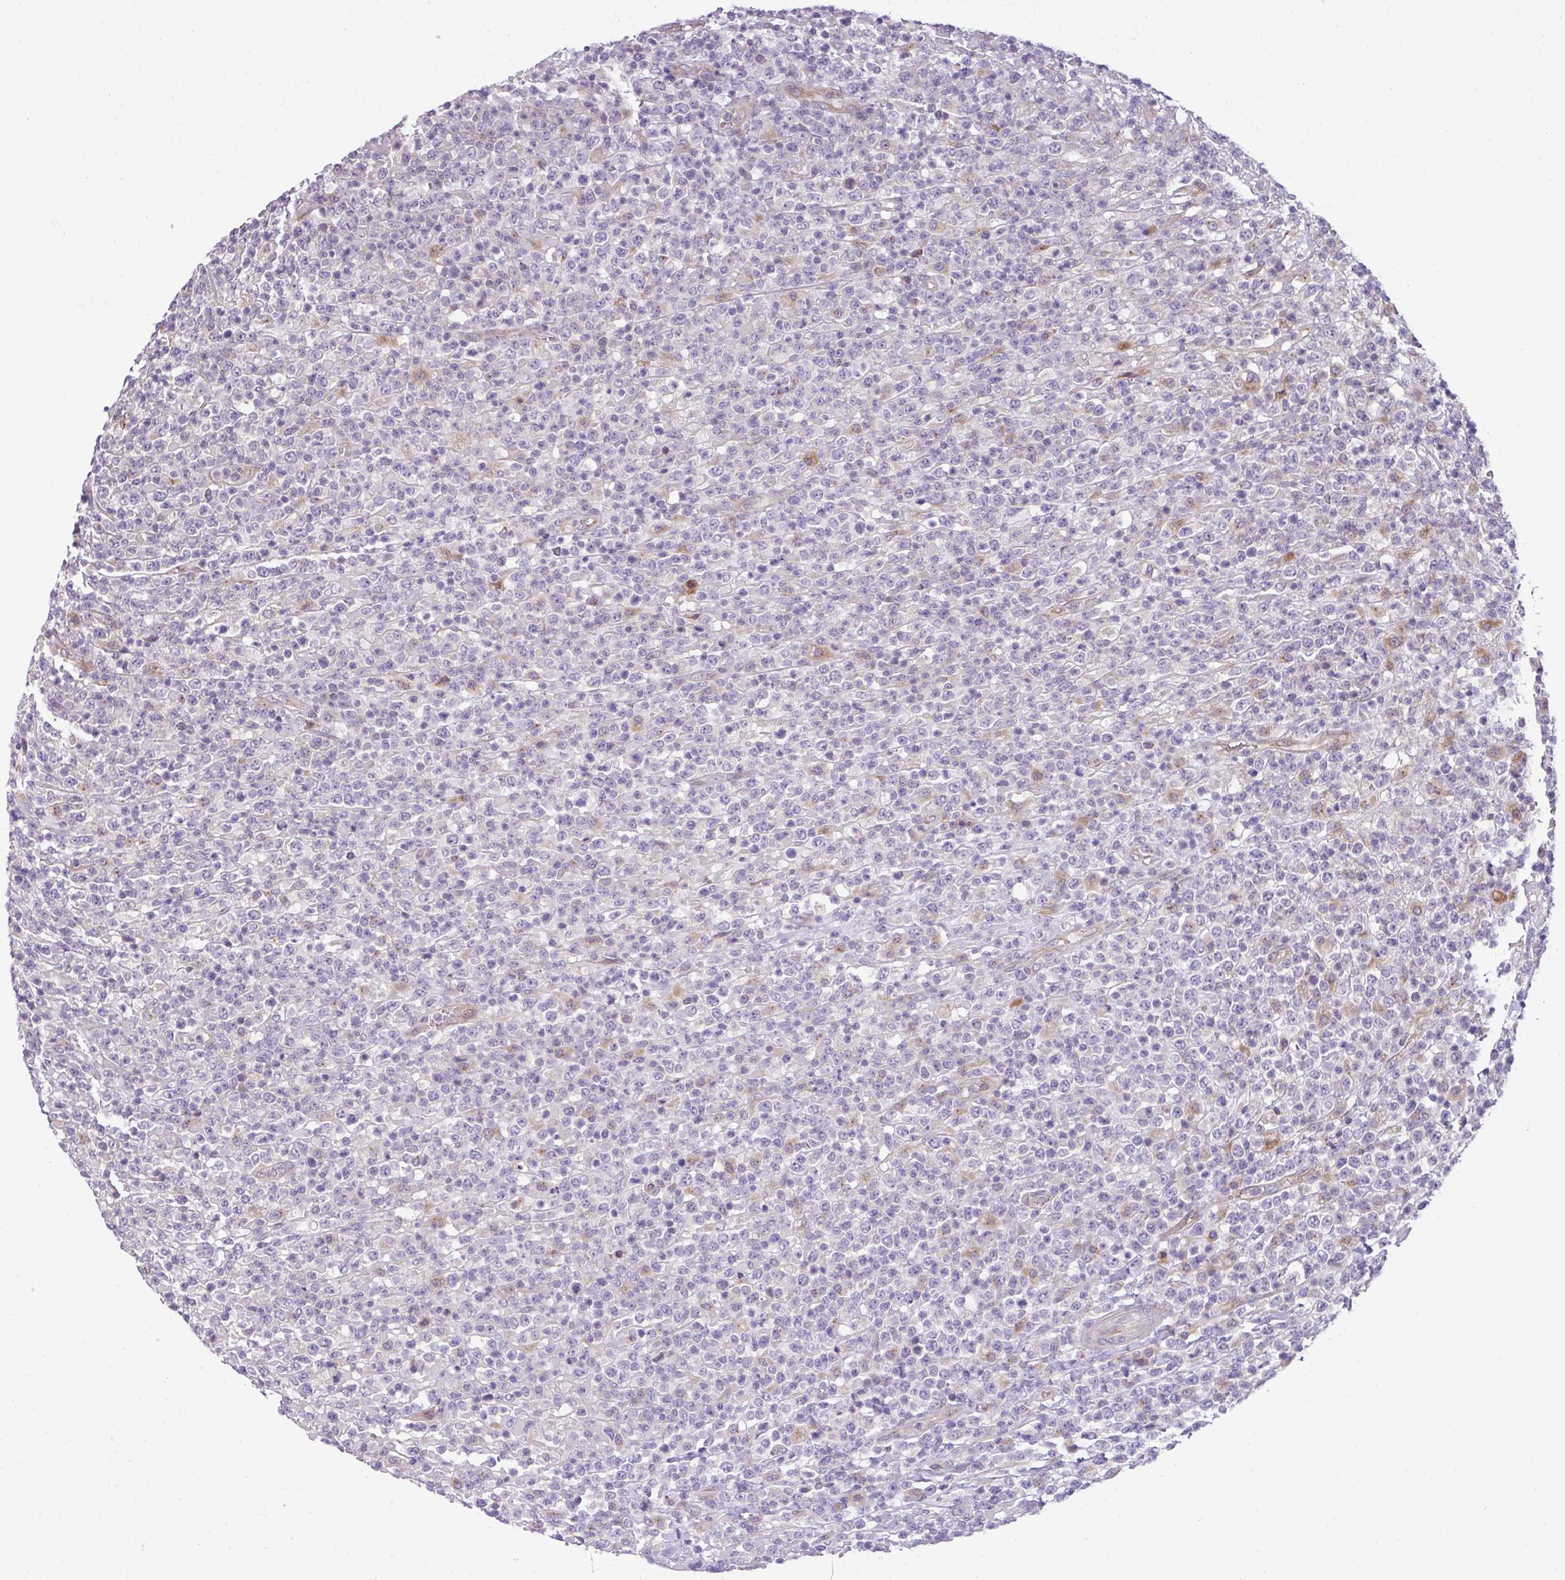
{"staining": {"intensity": "negative", "quantity": "none", "location": "none"}, "tissue": "lymphoma", "cell_type": "Tumor cells", "image_type": "cancer", "snomed": [{"axis": "morphology", "description": "Malignant lymphoma, non-Hodgkin's type, High grade"}, {"axis": "topography", "description": "Colon"}], "caption": "Lymphoma stained for a protein using IHC shows no positivity tumor cells.", "gene": "PIK3R5", "patient": {"sex": "female", "age": 53}}